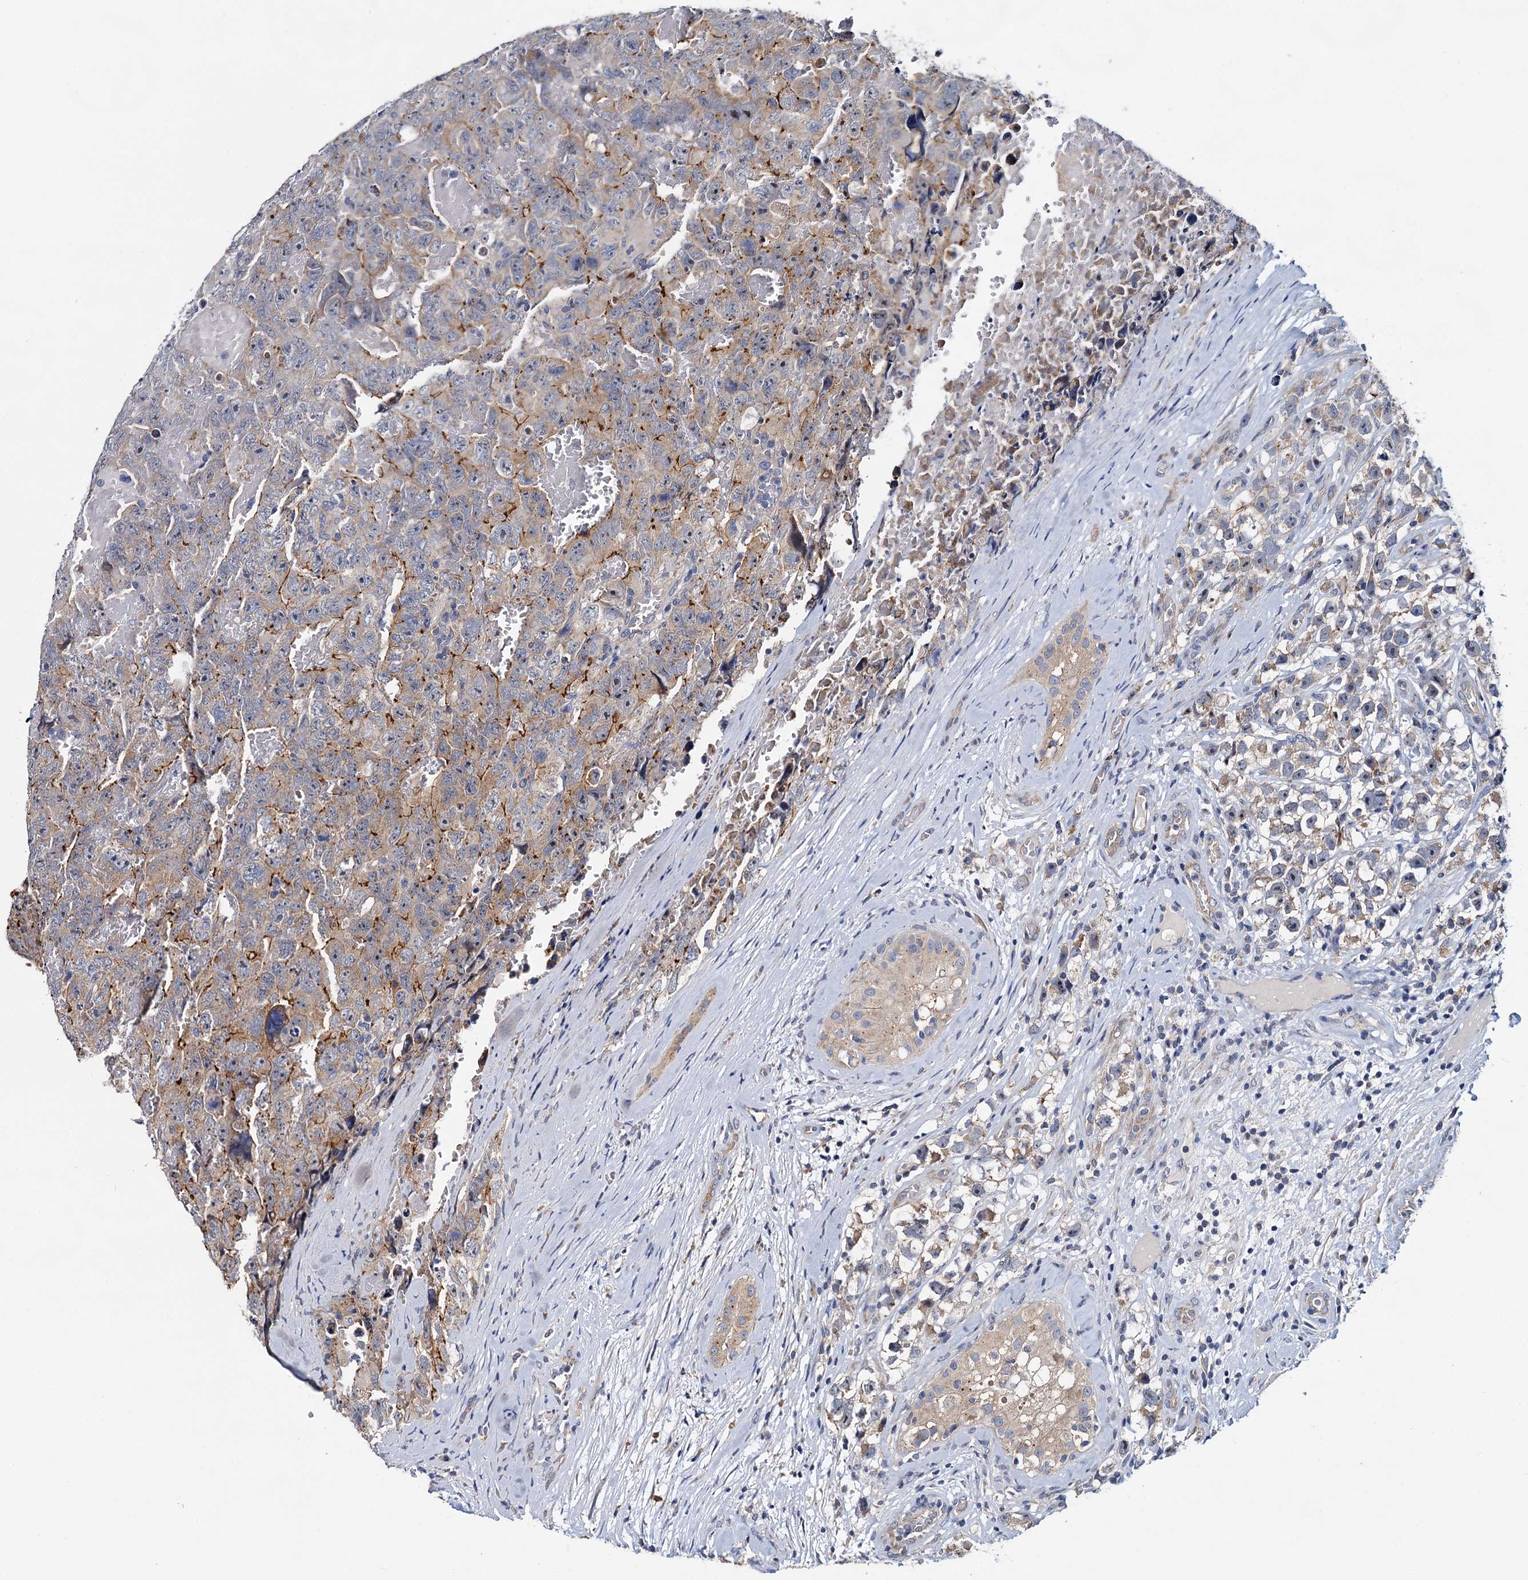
{"staining": {"intensity": "moderate", "quantity": "25%-75%", "location": "cytoplasmic/membranous"}, "tissue": "testis cancer", "cell_type": "Tumor cells", "image_type": "cancer", "snomed": [{"axis": "morphology", "description": "Carcinoma, Embryonal, NOS"}, {"axis": "topography", "description": "Testis"}], "caption": "A medium amount of moderate cytoplasmic/membranous staining is appreciated in approximately 25%-75% of tumor cells in embryonal carcinoma (testis) tissue. The protein is shown in brown color, while the nuclei are stained blue.", "gene": "CEP295", "patient": {"sex": "male", "age": 45}}